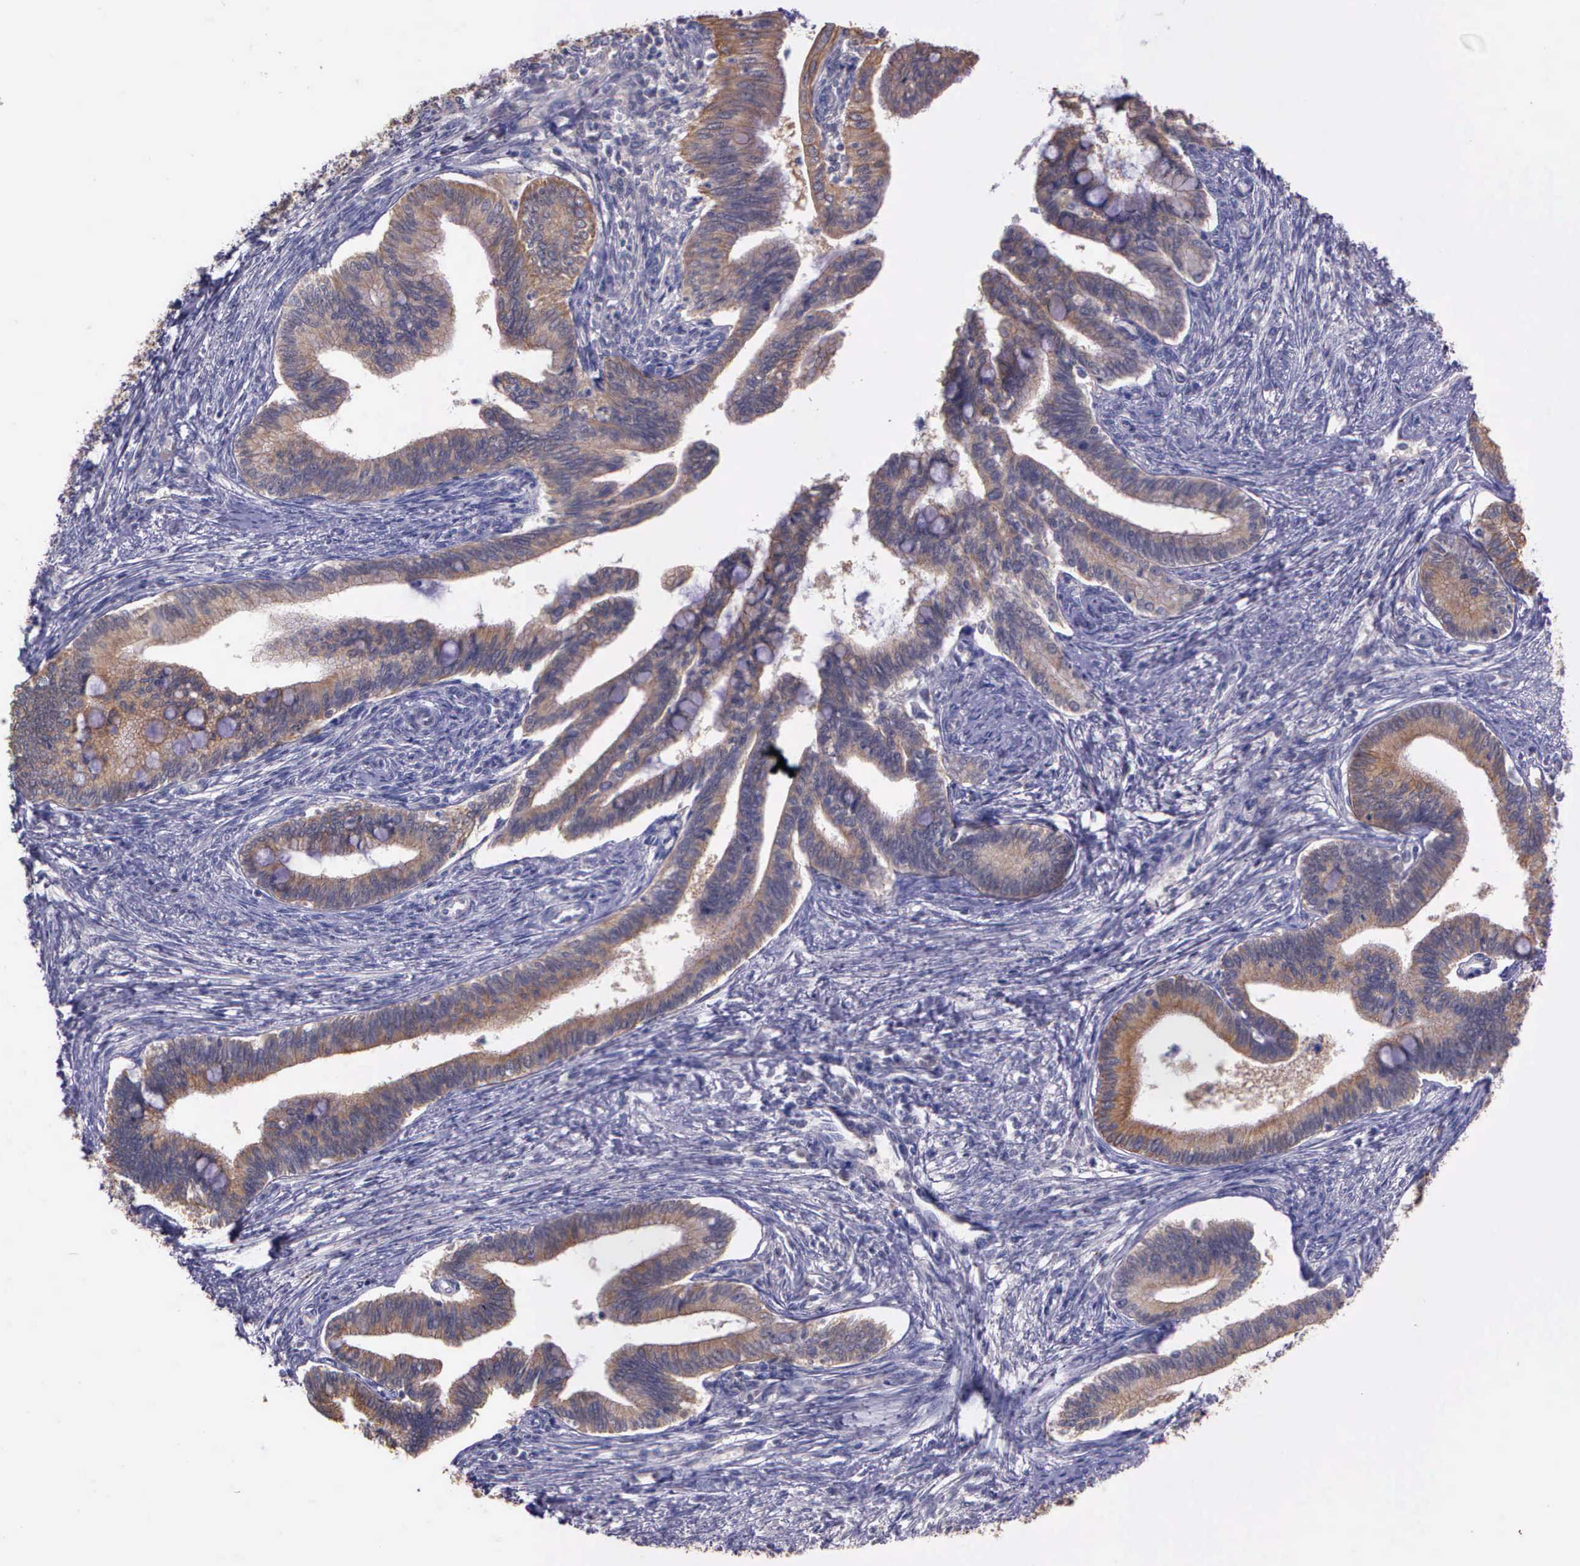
{"staining": {"intensity": "weak", "quantity": ">75%", "location": "cytoplasmic/membranous"}, "tissue": "cervical cancer", "cell_type": "Tumor cells", "image_type": "cancer", "snomed": [{"axis": "morphology", "description": "Adenocarcinoma, NOS"}, {"axis": "topography", "description": "Cervix"}], "caption": "About >75% of tumor cells in human cervical cancer display weak cytoplasmic/membranous protein positivity as visualized by brown immunohistochemical staining.", "gene": "IGBP1", "patient": {"sex": "female", "age": 36}}